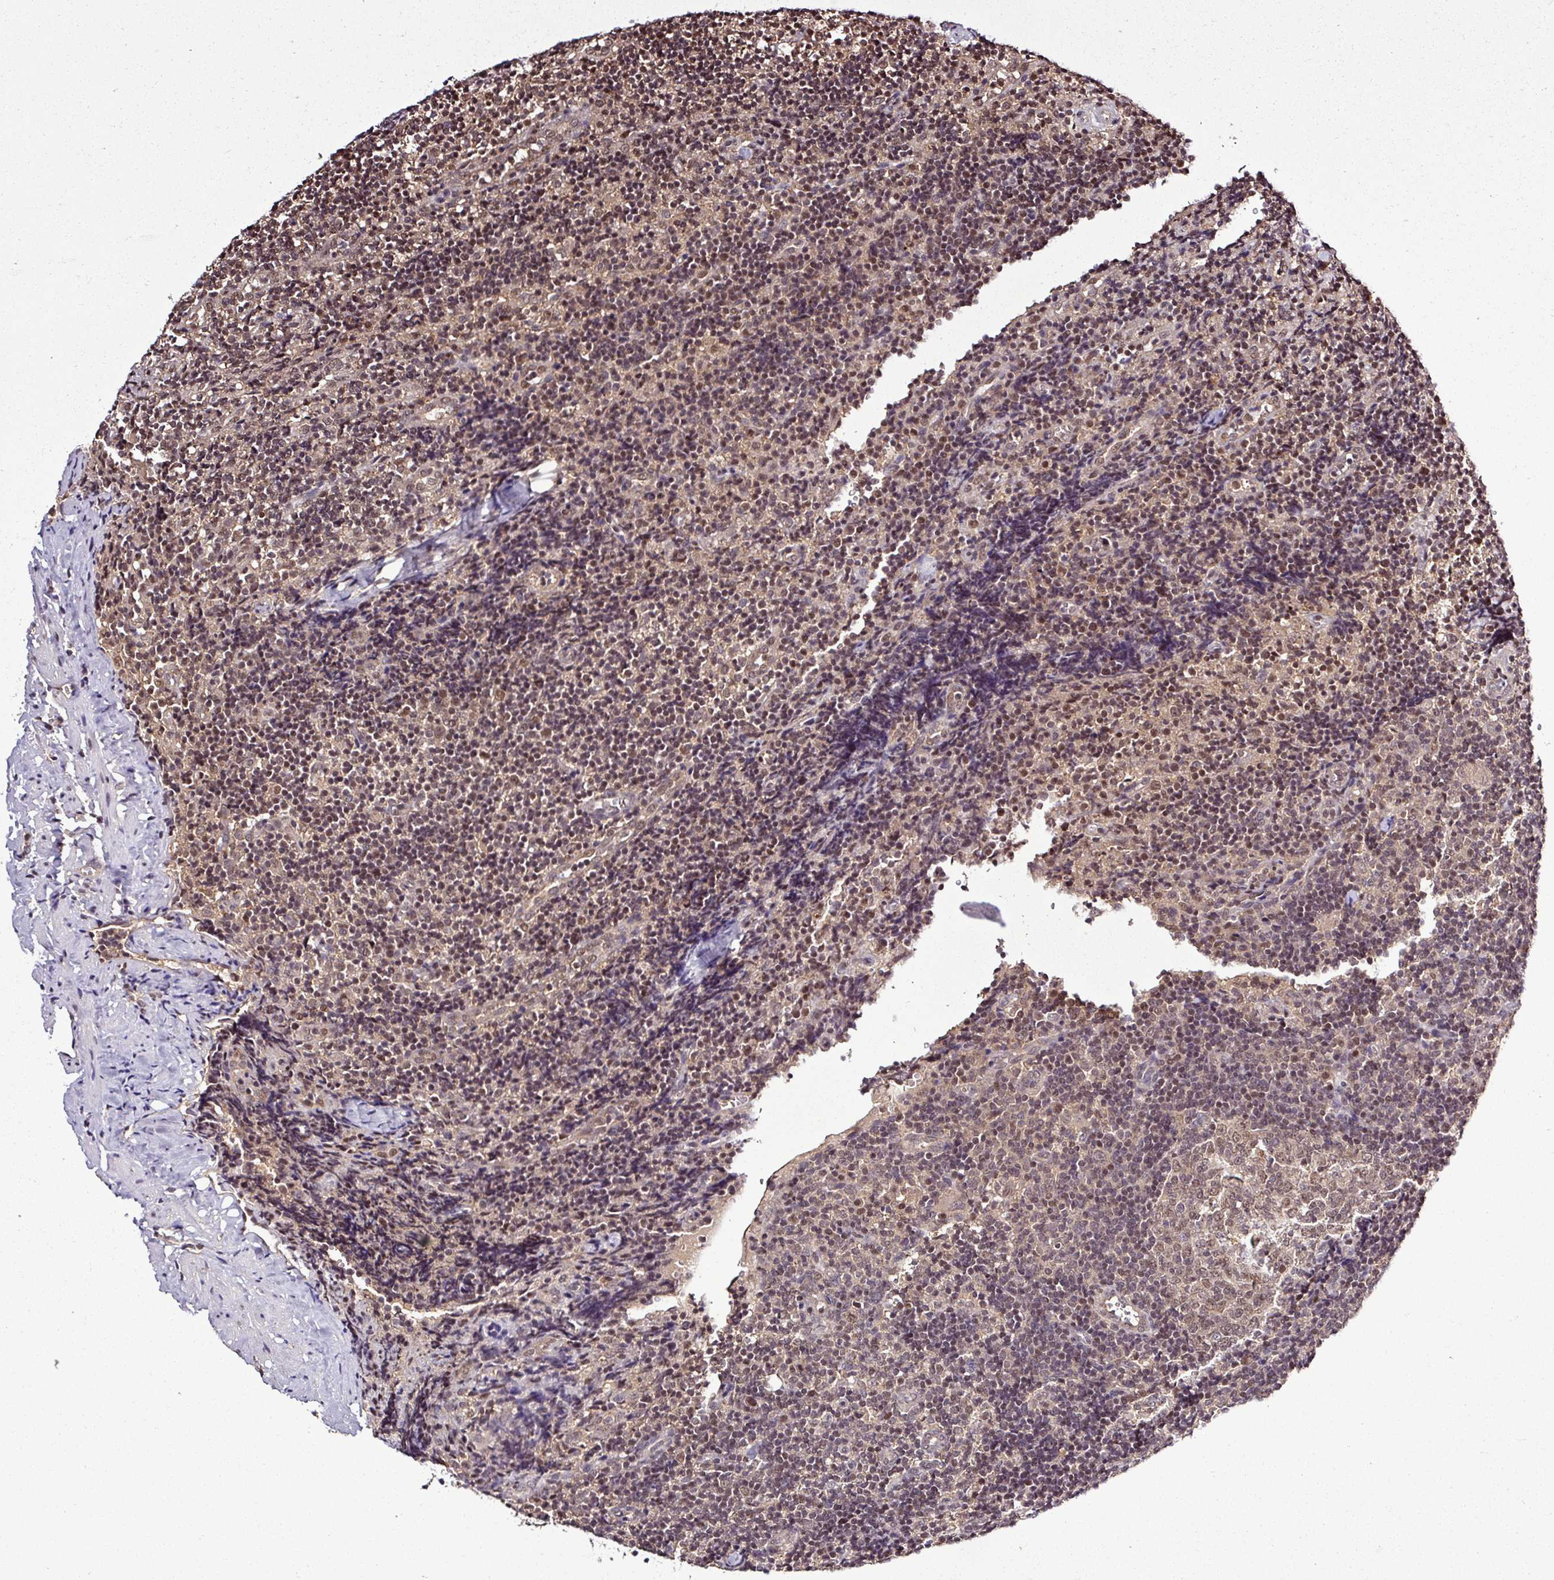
{"staining": {"intensity": "moderate", "quantity": ">75%", "location": "cytoplasmic/membranous,nuclear"}, "tissue": "lymph node", "cell_type": "Germinal center cells", "image_type": "normal", "snomed": [{"axis": "morphology", "description": "Normal tissue, NOS"}, {"axis": "topography", "description": "Lymph node"}], "caption": "Moderate cytoplasmic/membranous,nuclear positivity is appreciated in about >75% of germinal center cells in benign lymph node.", "gene": "ITPKC", "patient": {"sex": "female", "age": 52}}